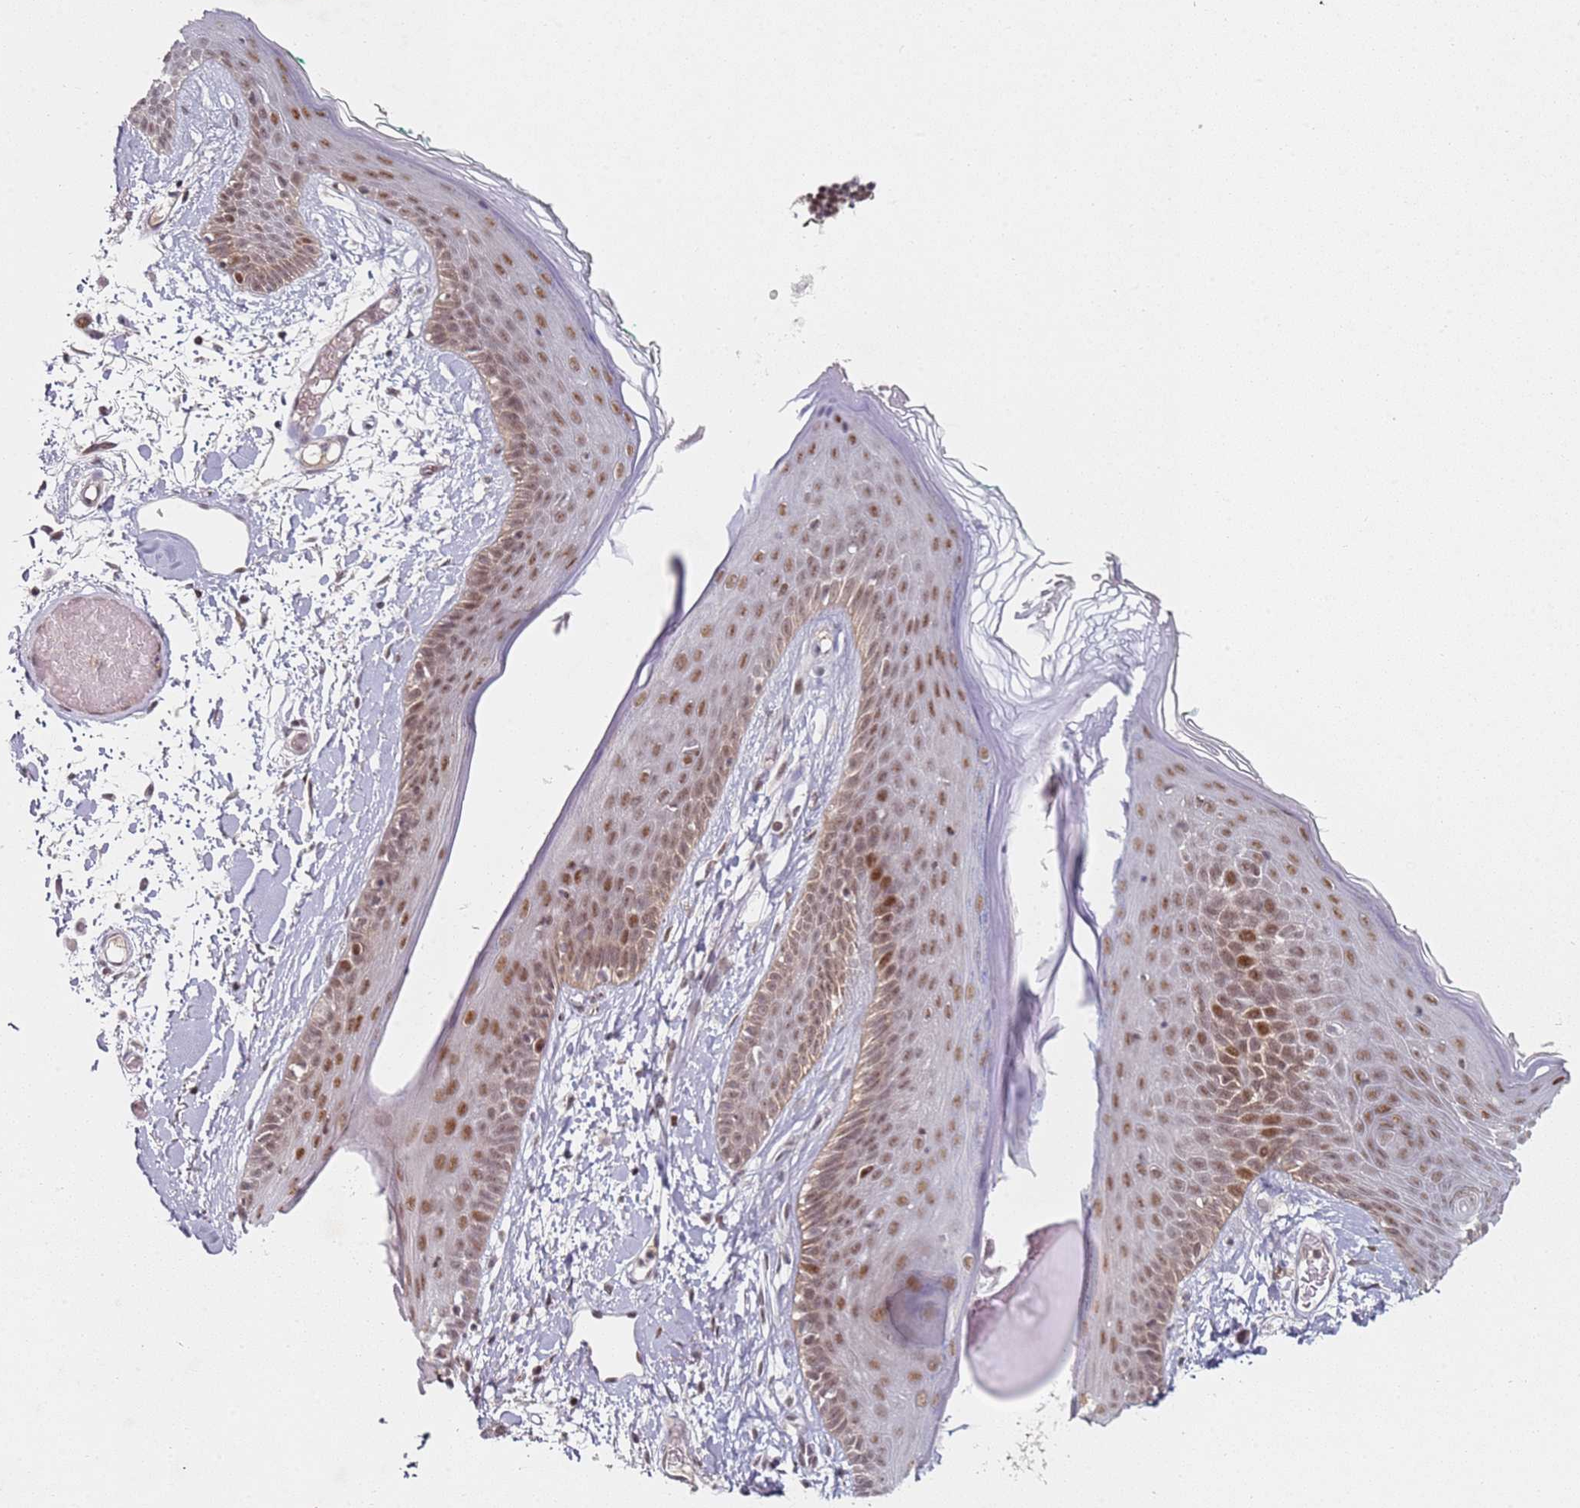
{"staining": {"intensity": "moderate", "quantity": ">75%", "location": "cytoplasmic/membranous"}, "tissue": "skin", "cell_type": "Fibroblasts", "image_type": "normal", "snomed": [{"axis": "morphology", "description": "Normal tissue, NOS"}, {"axis": "topography", "description": "Skin"}], "caption": "High-power microscopy captured an immunohistochemistry (IHC) histopathology image of benign skin, revealing moderate cytoplasmic/membranous positivity in about >75% of fibroblasts. (Stains: DAB (3,3'-diaminobenzidine) in brown, nuclei in blue, Microscopy: brightfield microscopy at high magnification).", "gene": "ATF6B", "patient": {"sex": "male", "age": 79}}